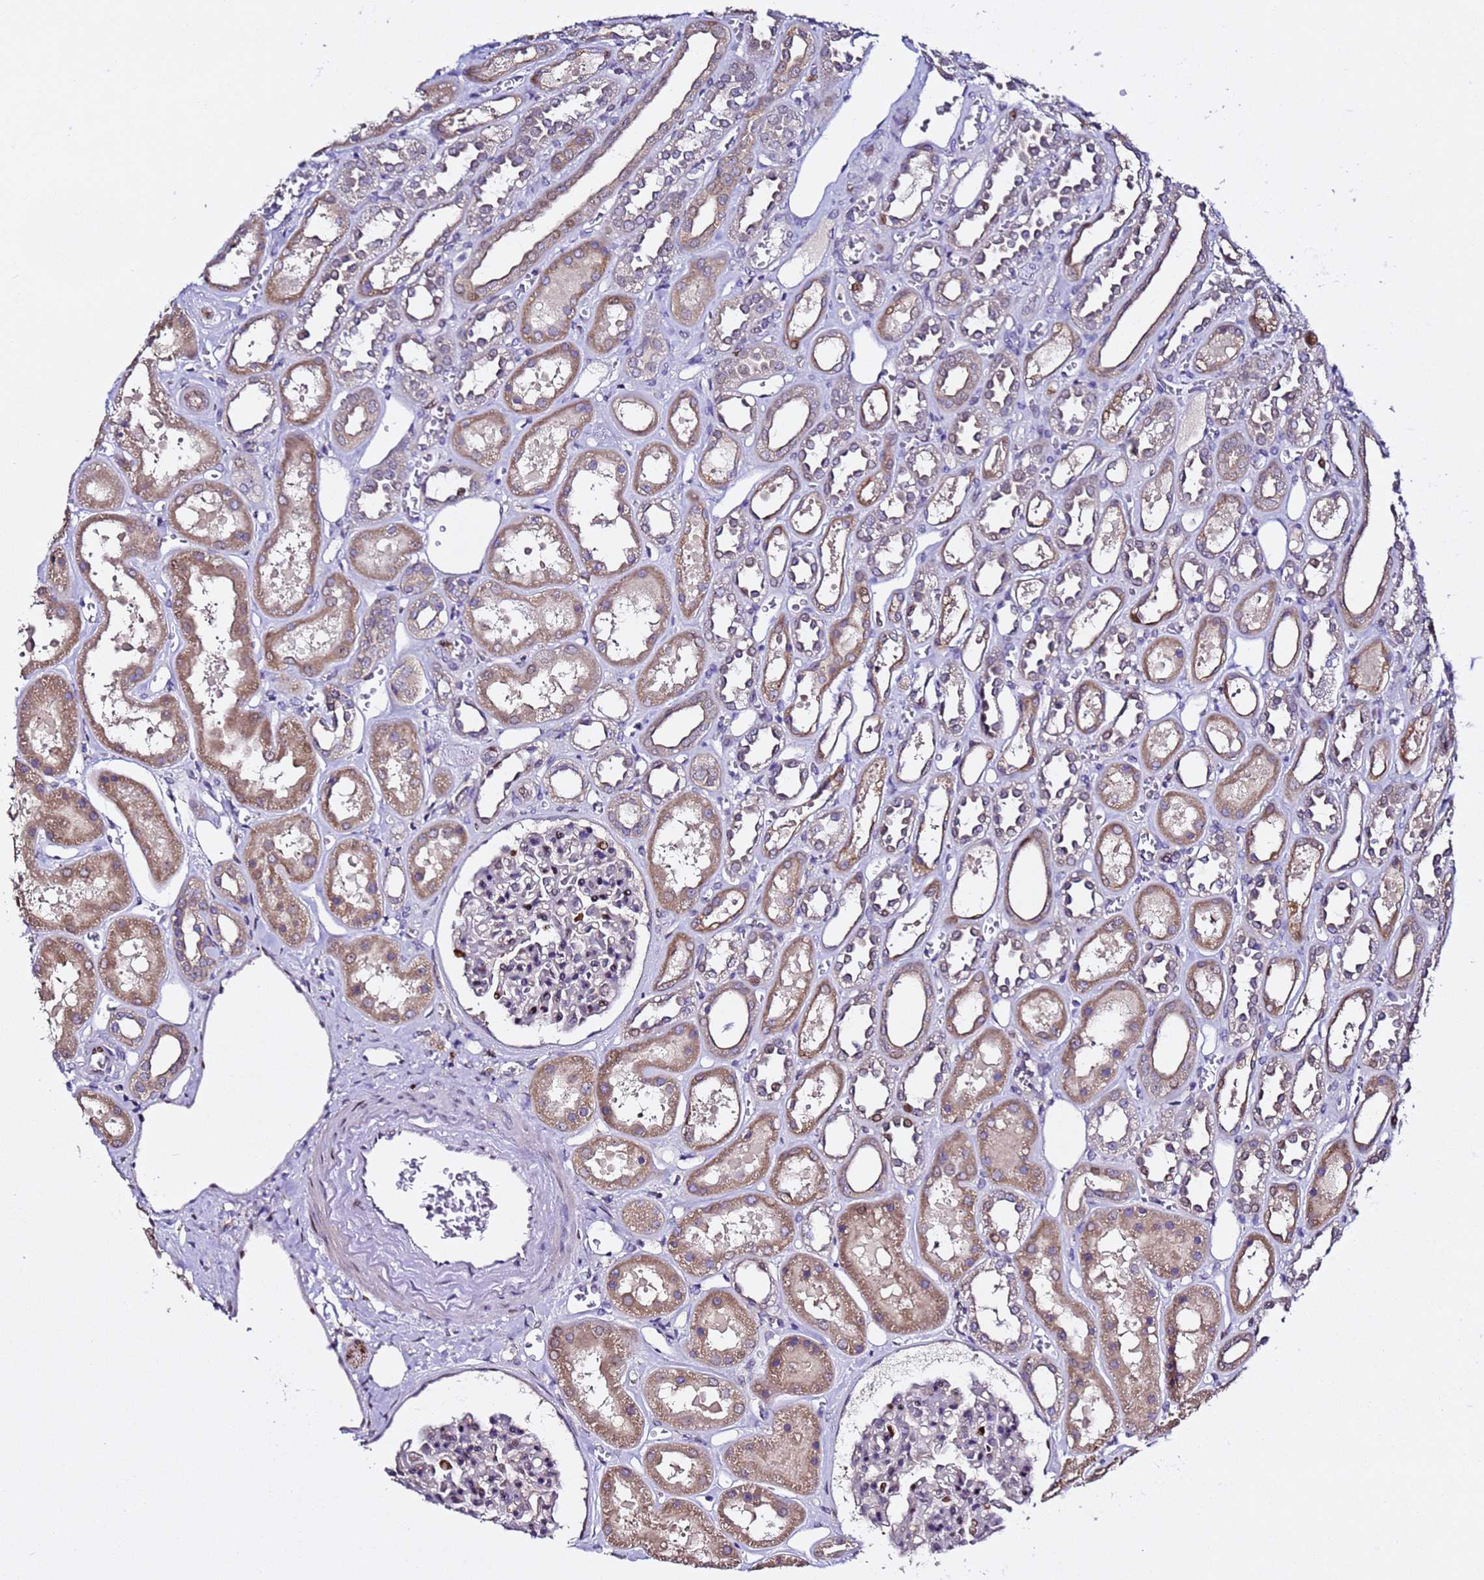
{"staining": {"intensity": "negative", "quantity": "none", "location": "none"}, "tissue": "kidney", "cell_type": "Cells in glomeruli", "image_type": "normal", "snomed": [{"axis": "morphology", "description": "Normal tissue, NOS"}, {"axis": "topography", "description": "Kidney"}], "caption": "Immunohistochemistry of benign human kidney reveals no positivity in cells in glomeruli.", "gene": "ALG3", "patient": {"sex": "female", "age": 41}}